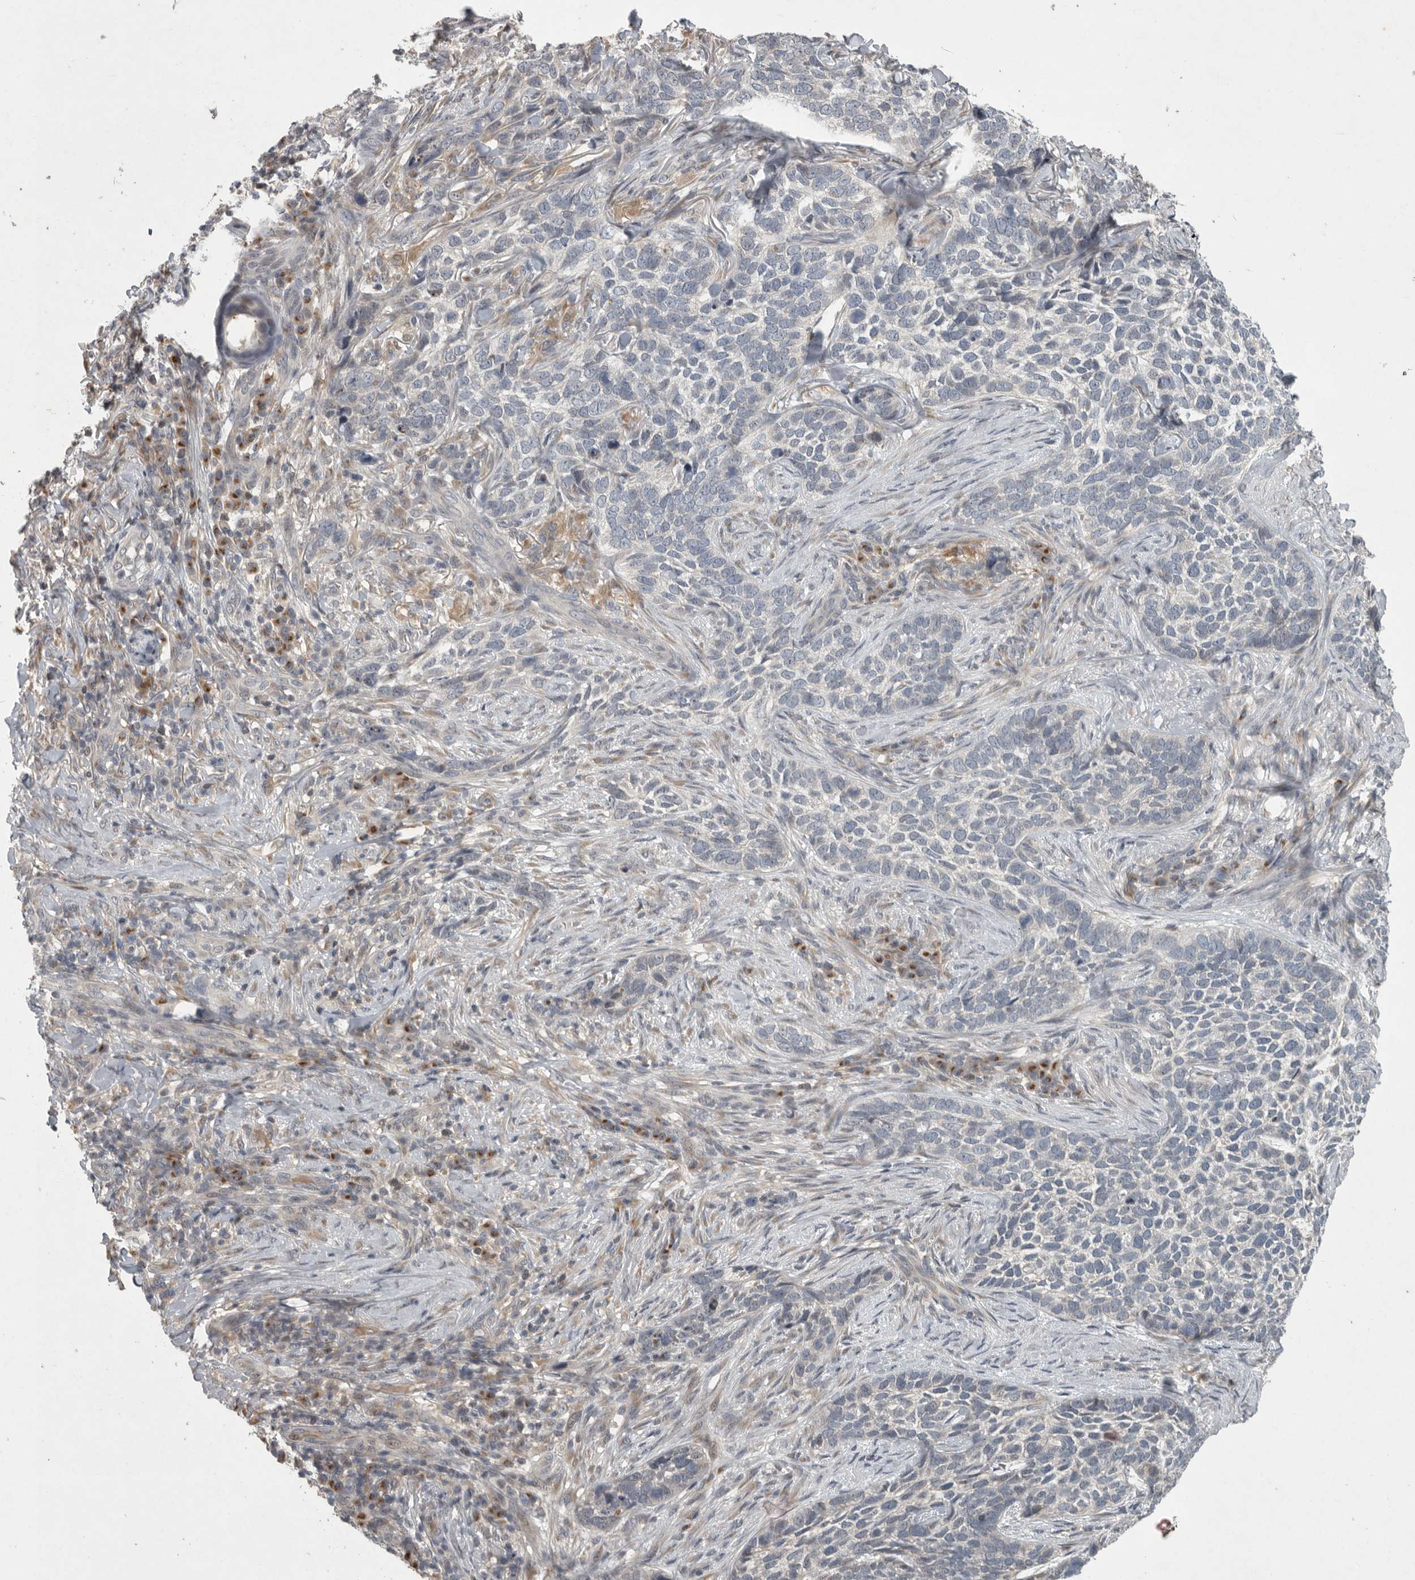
{"staining": {"intensity": "negative", "quantity": "none", "location": "none"}, "tissue": "skin cancer", "cell_type": "Tumor cells", "image_type": "cancer", "snomed": [{"axis": "morphology", "description": "Basal cell carcinoma"}, {"axis": "topography", "description": "Skin"}], "caption": "Immunohistochemistry photomicrograph of neoplastic tissue: human skin basal cell carcinoma stained with DAB (3,3'-diaminobenzidine) displays no significant protein expression in tumor cells.", "gene": "MAN2A1", "patient": {"sex": "female", "age": 64}}